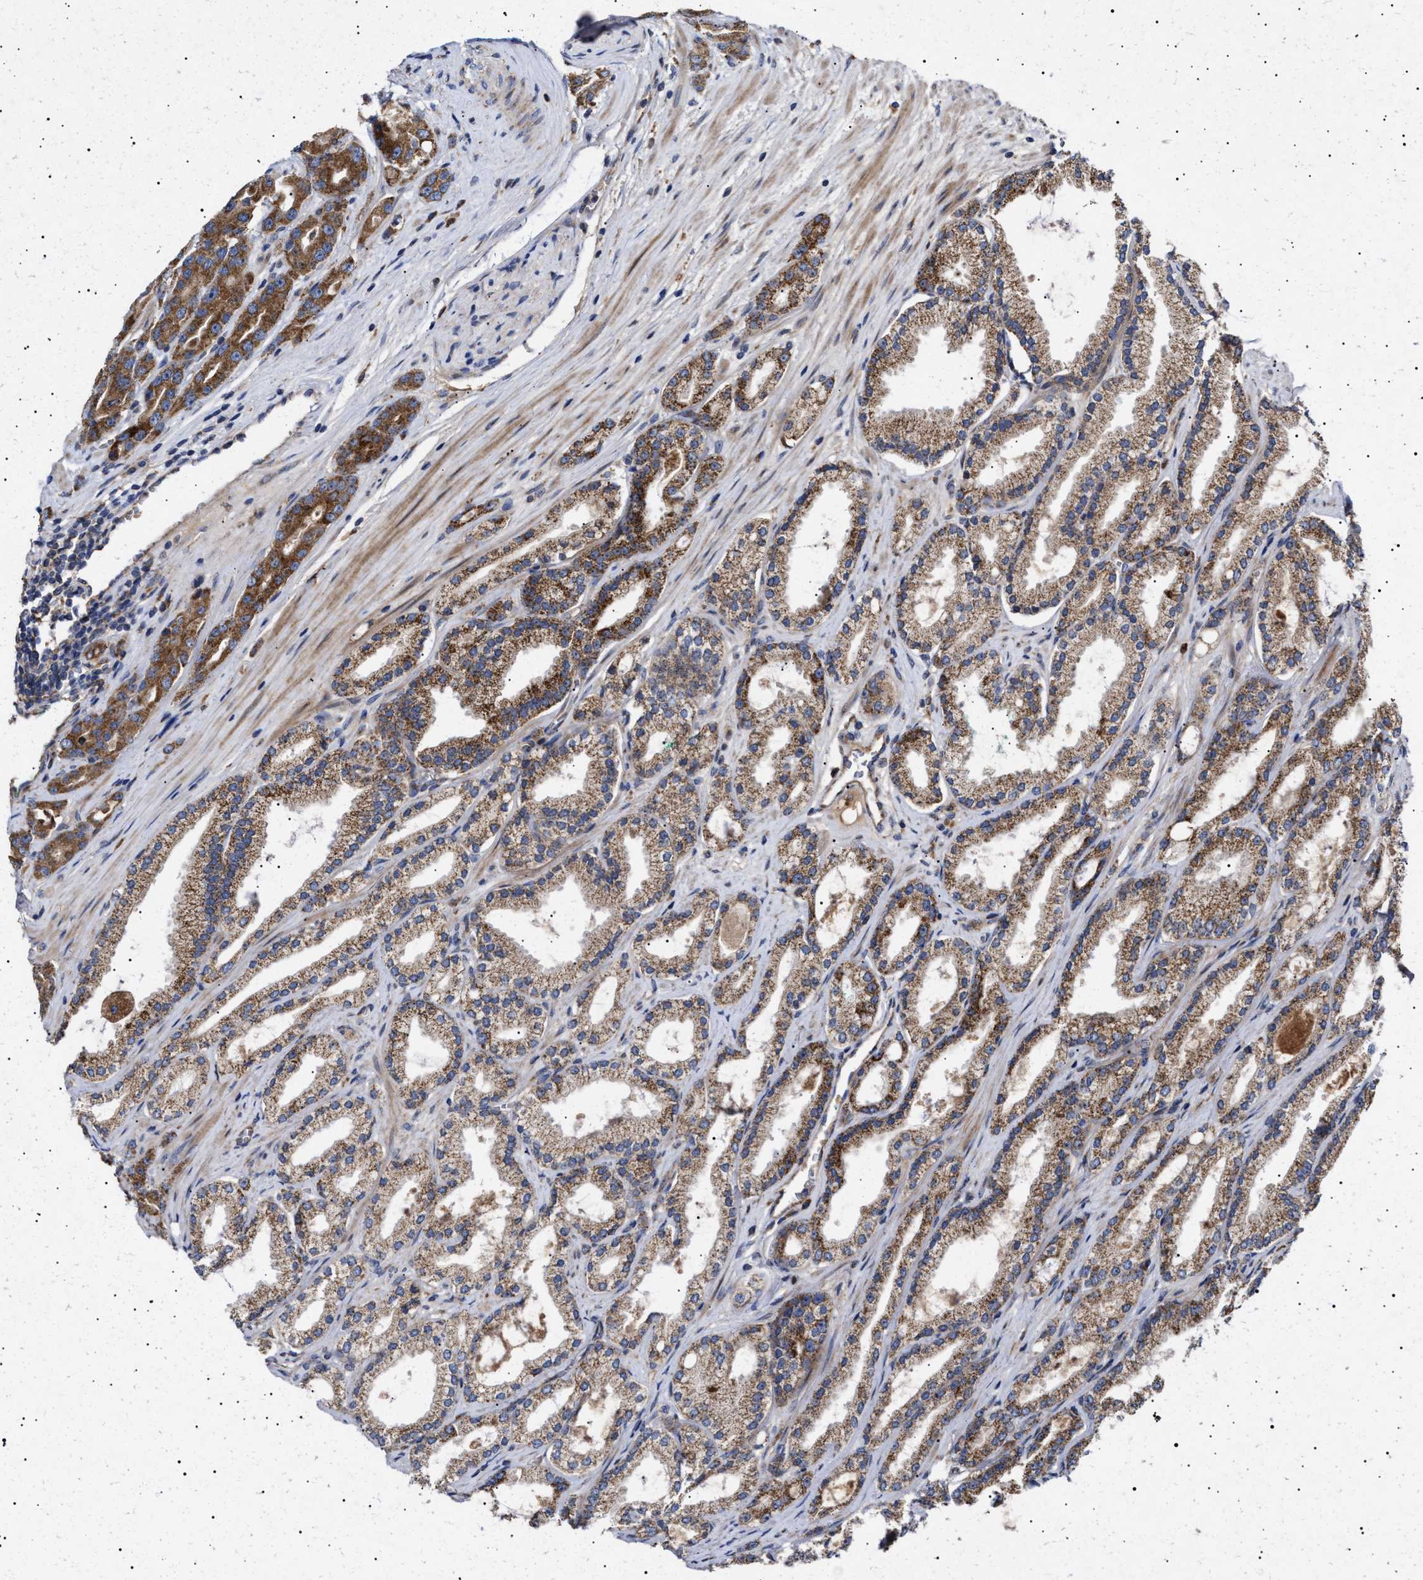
{"staining": {"intensity": "moderate", "quantity": ">75%", "location": "cytoplasmic/membranous"}, "tissue": "prostate cancer", "cell_type": "Tumor cells", "image_type": "cancer", "snomed": [{"axis": "morphology", "description": "Adenocarcinoma, High grade"}, {"axis": "topography", "description": "Prostate"}], "caption": "This image reveals IHC staining of prostate adenocarcinoma (high-grade), with medium moderate cytoplasmic/membranous staining in approximately >75% of tumor cells.", "gene": "MRPL10", "patient": {"sex": "male", "age": 71}}